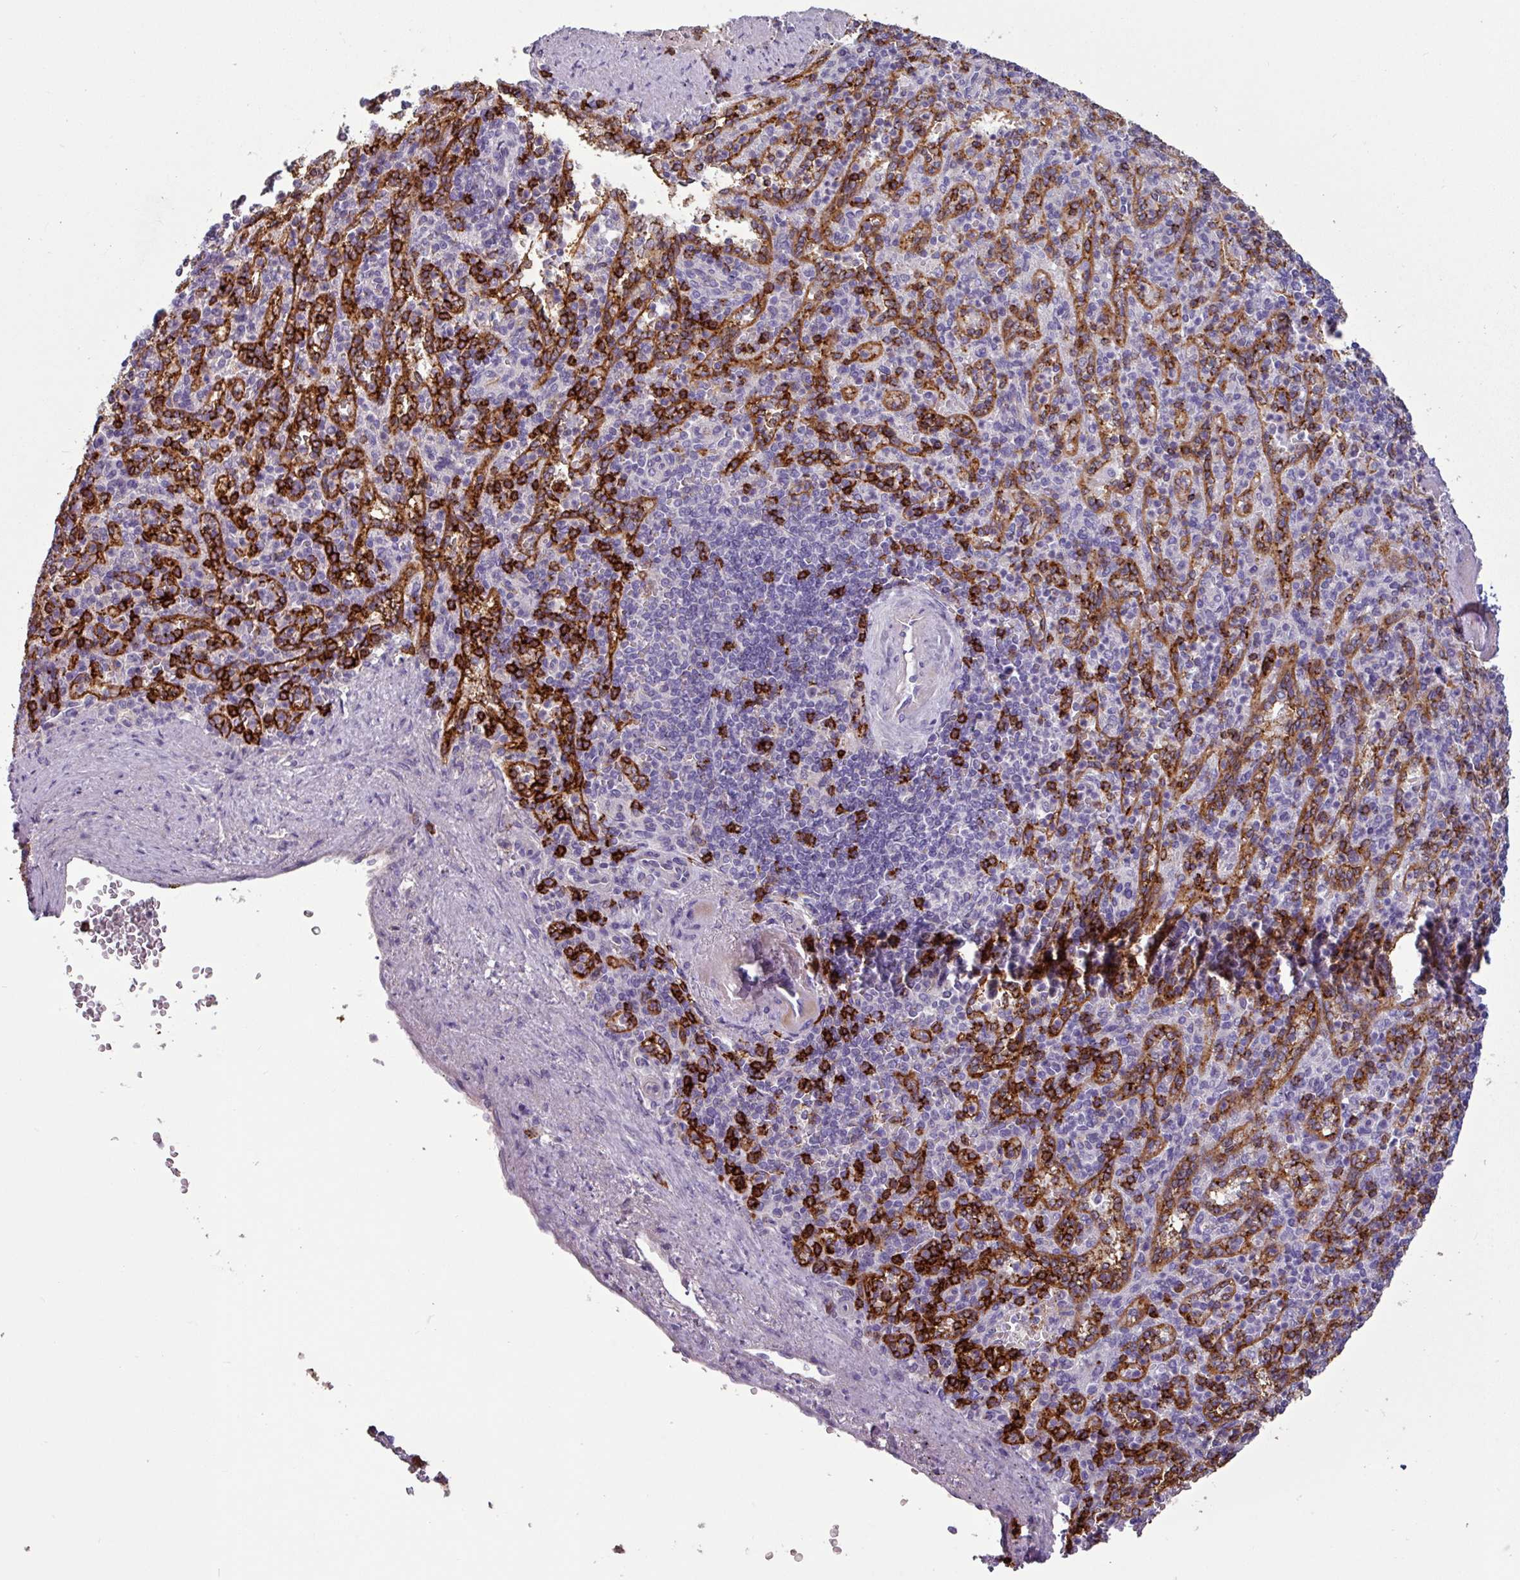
{"staining": {"intensity": "strong", "quantity": "<25%", "location": "cytoplasmic/membranous"}, "tissue": "spleen", "cell_type": "Cells in red pulp", "image_type": "normal", "snomed": [{"axis": "morphology", "description": "Normal tissue, NOS"}, {"axis": "topography", "description": "Spleen"}], "caption": "The image shows a brown stain indicating the presence of a protein in the cytoplasmic/membranous of cells in red pulp in spleen. (DAB = brown stain, brightfield microscopy at high magnification).", "gene": "CD8A", "patient": {"sex": "female", "age": 74}}